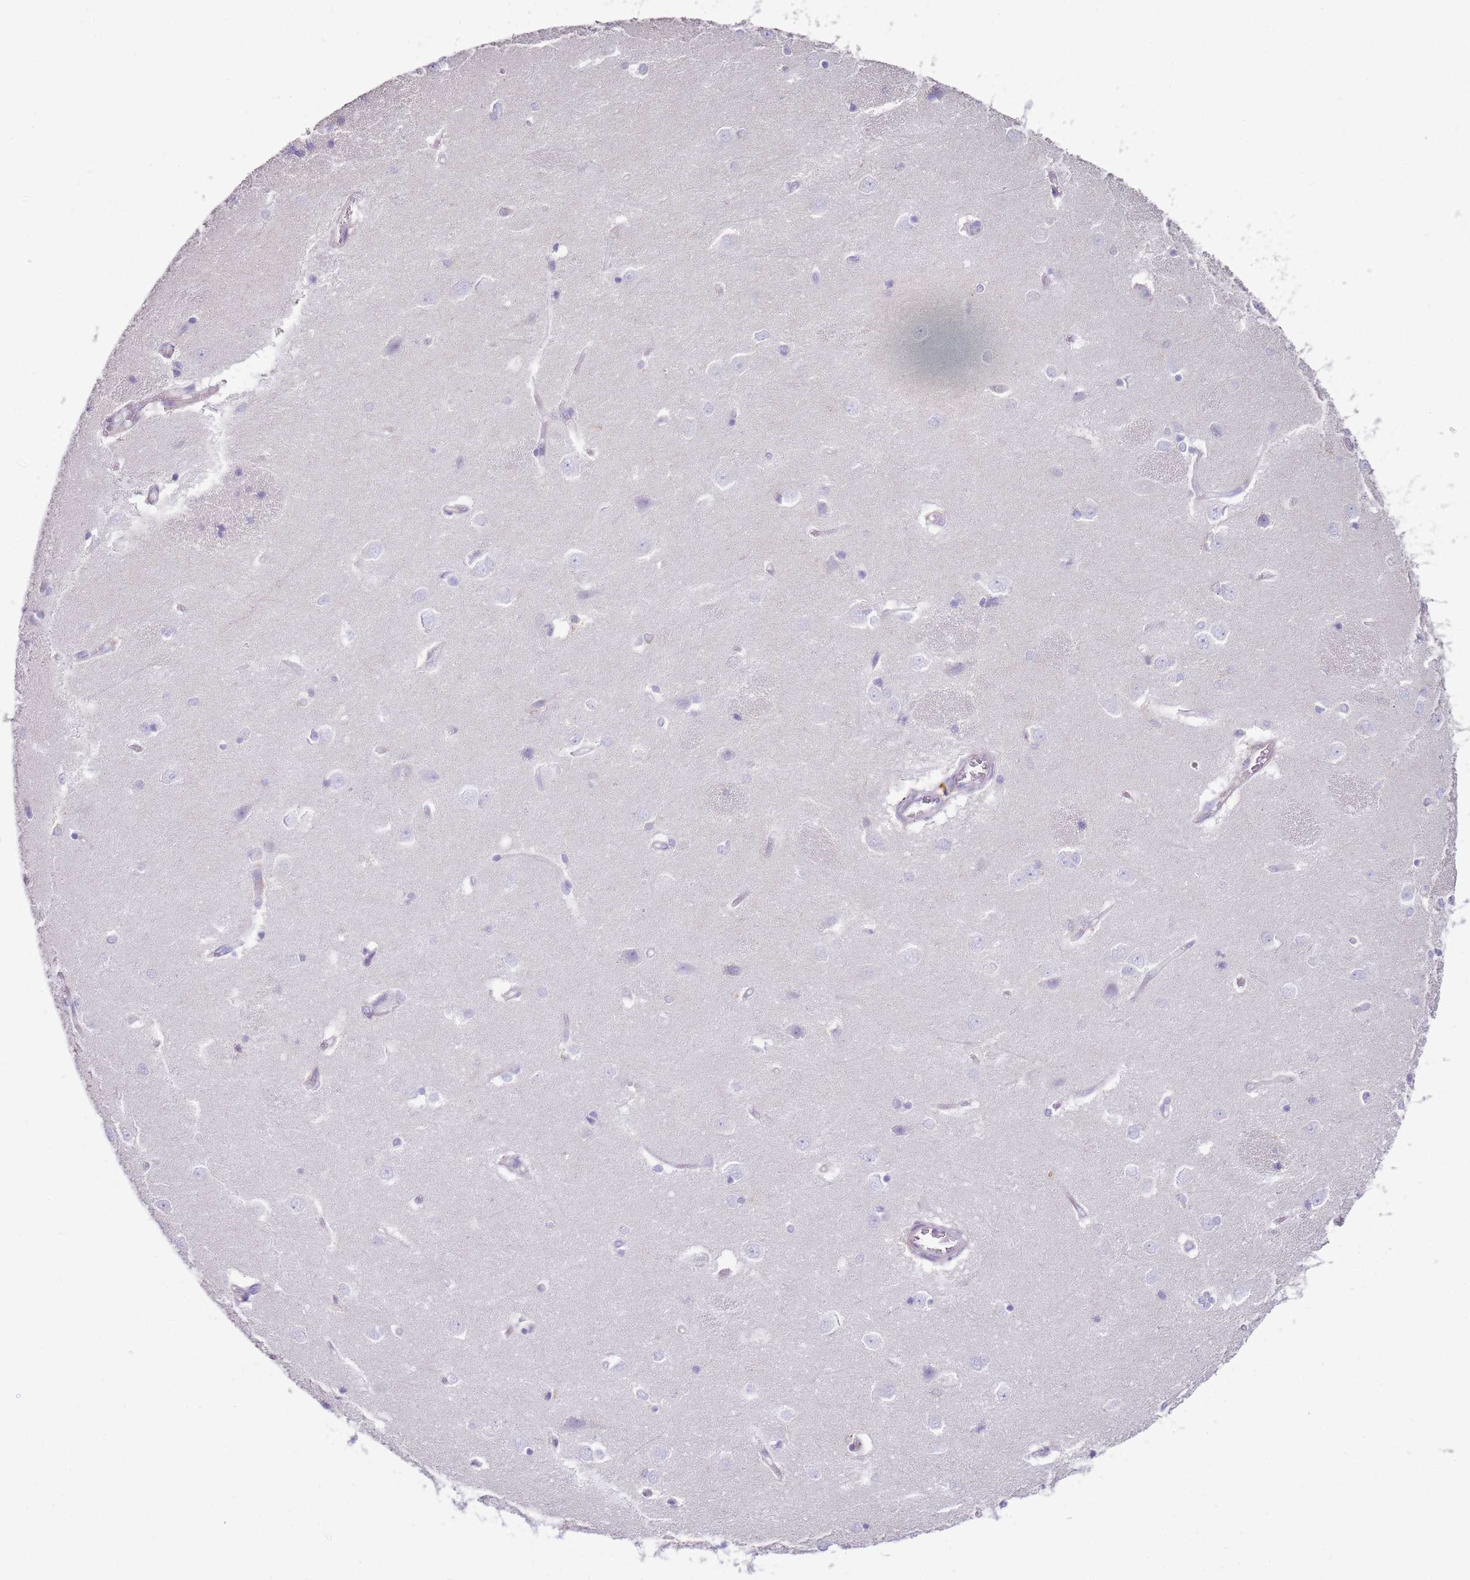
{"staining": {"intensity": "negative", "quantity": "none", "location": "none"}, "tissue": "caudate", "cell_type": "Glial cells", "image_type": "normal", "snomed": [{"axis": "morphology", "description": "Normal tissue, NOS"}, {"axis": "topography", "description": "Lateral ventricle wall"}], "caption": "A micrograph of caudate stained for a protein shows no brown staining in glial cells.", "gene": "FPR1", "patient": {"sex": "male", "age": 37}}